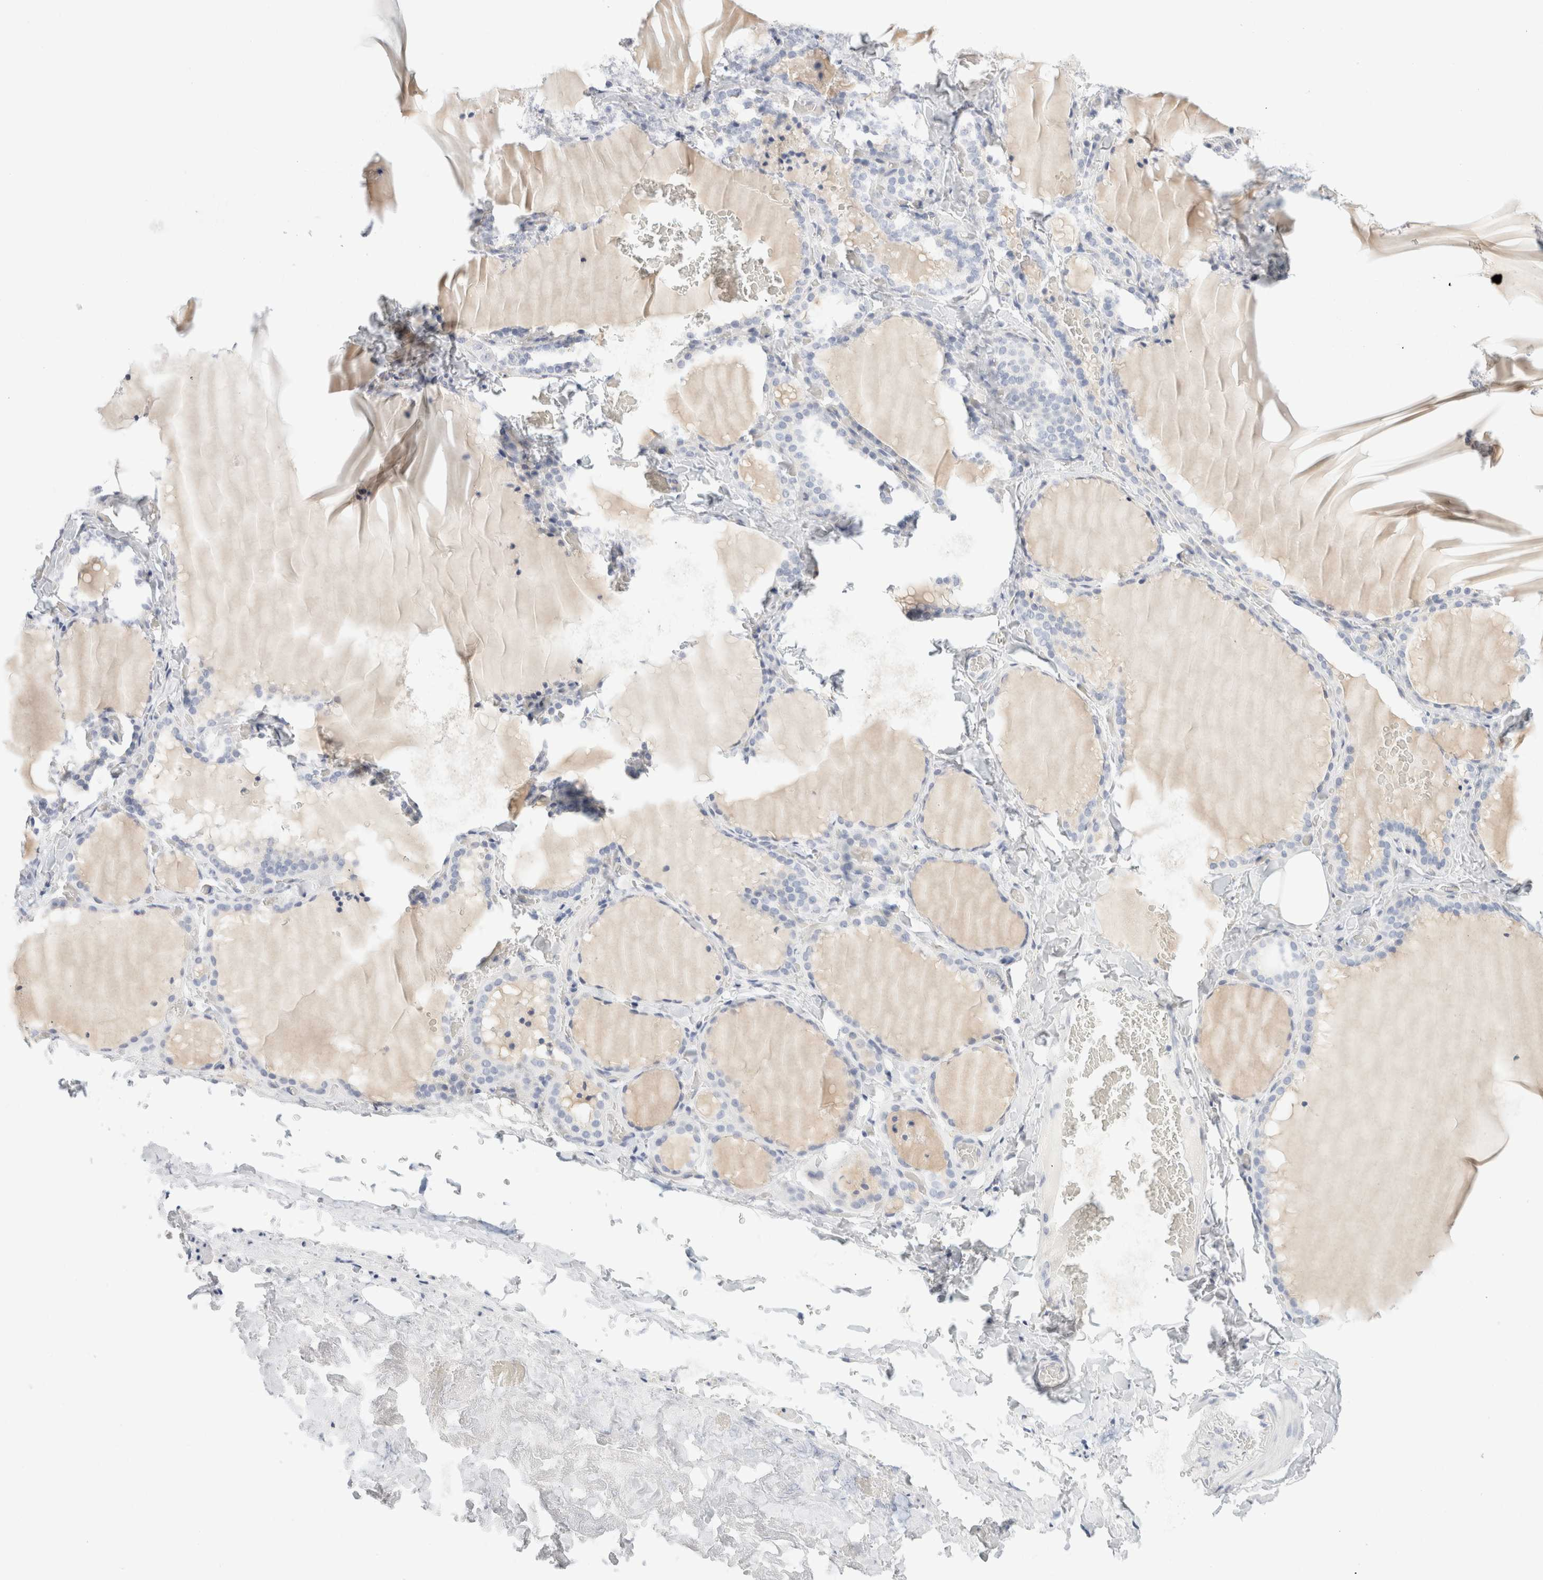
{"staining": {"intensity": "negative", "quantity": "none", "location": "none"}, "tissue": "thyroid gland", "cell_type": "Glandular cells", "image_type": "normal", "snomed": [{"axis": "morphology", "description": "Normal tissue, NOS"}, {"axis": "topography", "description": "Thyroid gland"}], "caption": "This is an IHC histopathology image of normal thyroid gland. There is no expression in glandular cells.", "gene": "RTN4", "patient": {"sex": "female", "age": 22}}